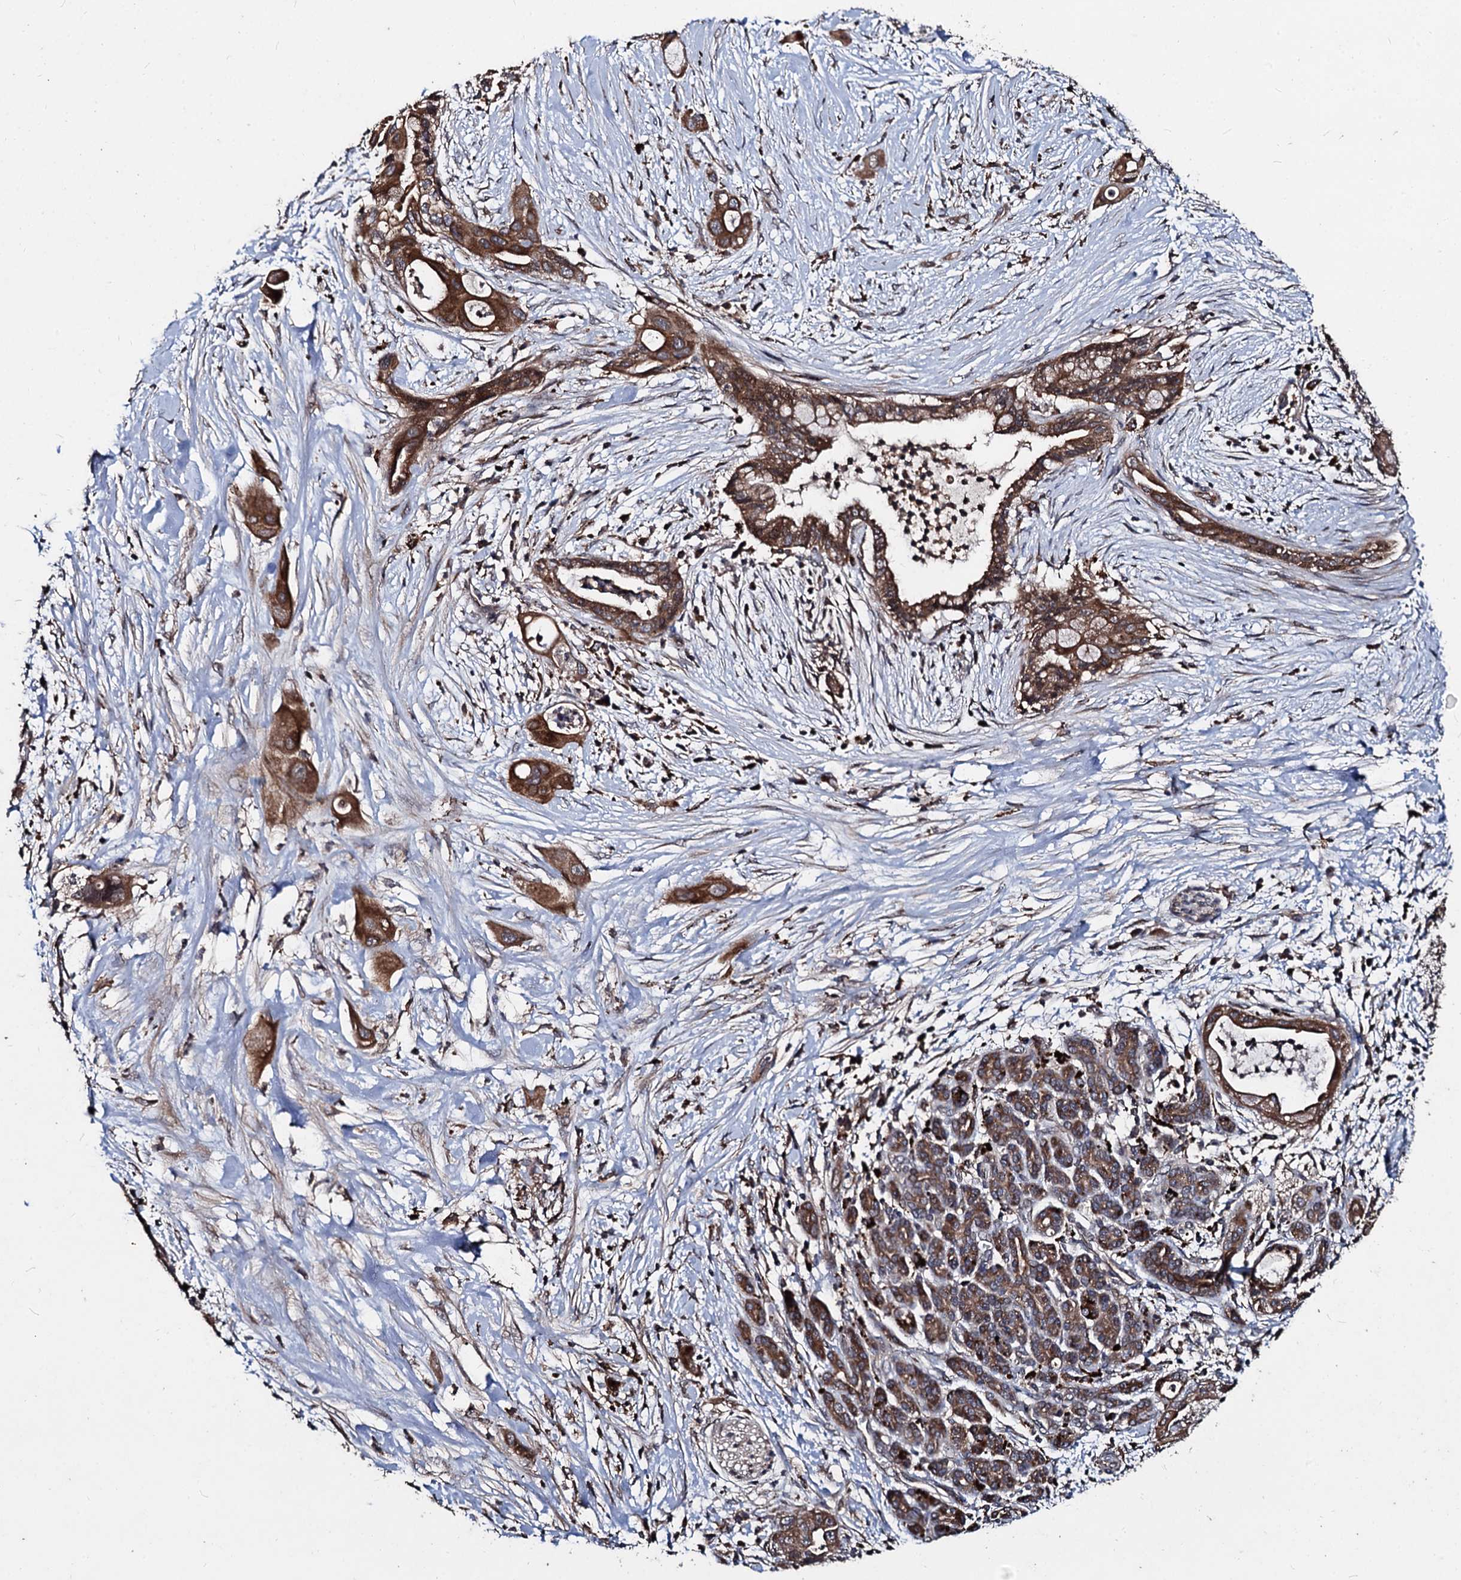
{"staining": {"intensity": "strong", "quantity": ">75%", "location": "cytoplasmic/membranous"}, "tissue": "pancreatic cancer", "cell_type": "Tumor cells", "image_type": "cancer", "snomed": [{"axis": "morphology", "description": "Adenocarcinoma, NOS"}, {"axis": "topography", "description": "Pancreas"}], "caption": "Protein staining of pancreatic adenocarcinoma tissue reveals strong cytoplasmic/membranous expression in about >75% of tumor cells.", "gene": "BCL2L2", "patient": {"sex": "male", "age": 59}}